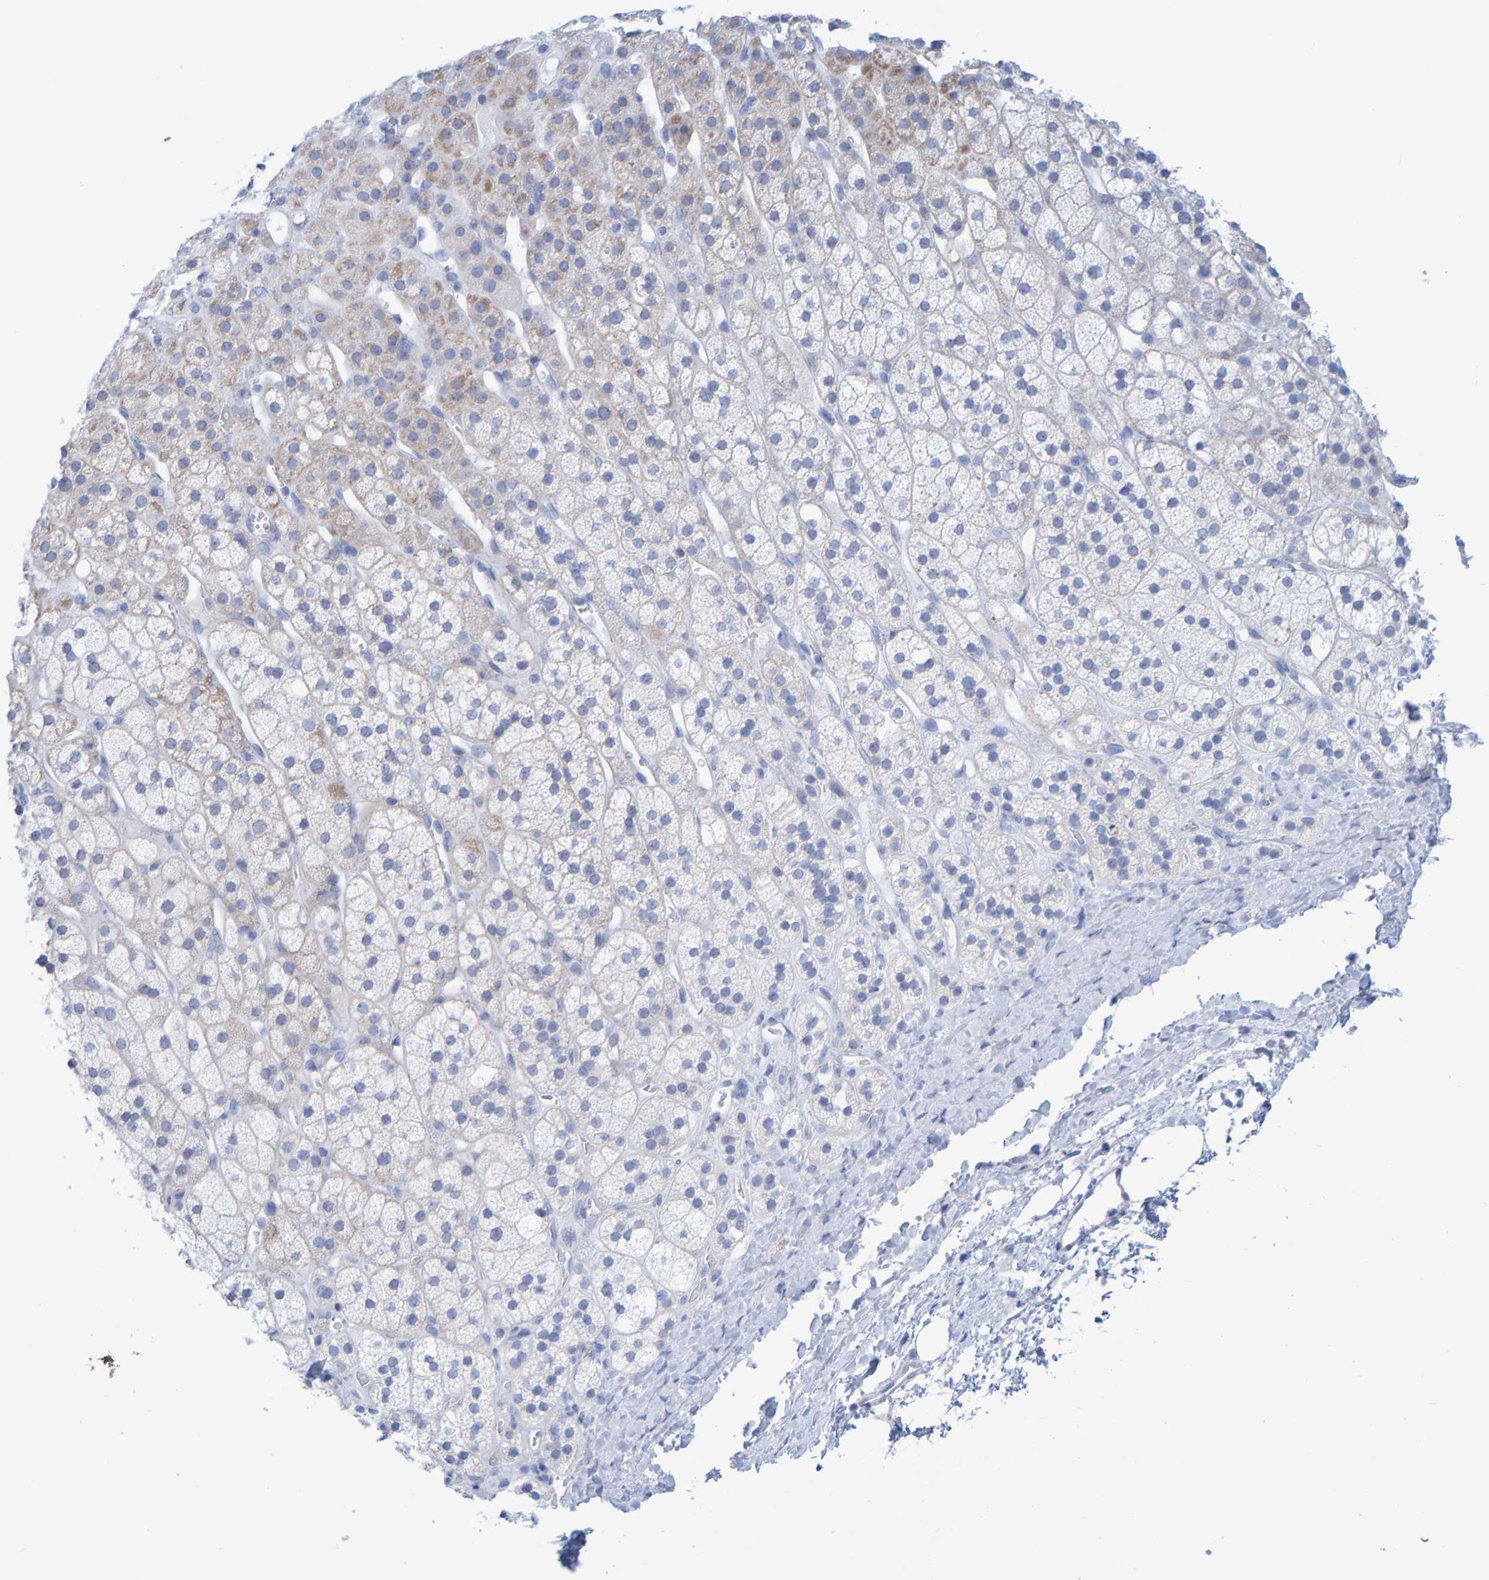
{"staining": {"intensity": "weak", "quantity": "<25%", "location": "cytoplasmic/membranous"}, "tissue": "adrenal gland", "cell_type": "Glandular cells", "image_type": "normal", "snomed": [{"axis": "morphology", "description": "Normal tissue, NOS"}, {"axis": "topography", "description": "Adrenal gland"}], "caption": "A histopathology image of adrenal gland stained for a protein demonstrates no brown staining in glandular cells.", "gene": "JAKMIP3", "patient": {"sex": "male", "age": 56}}